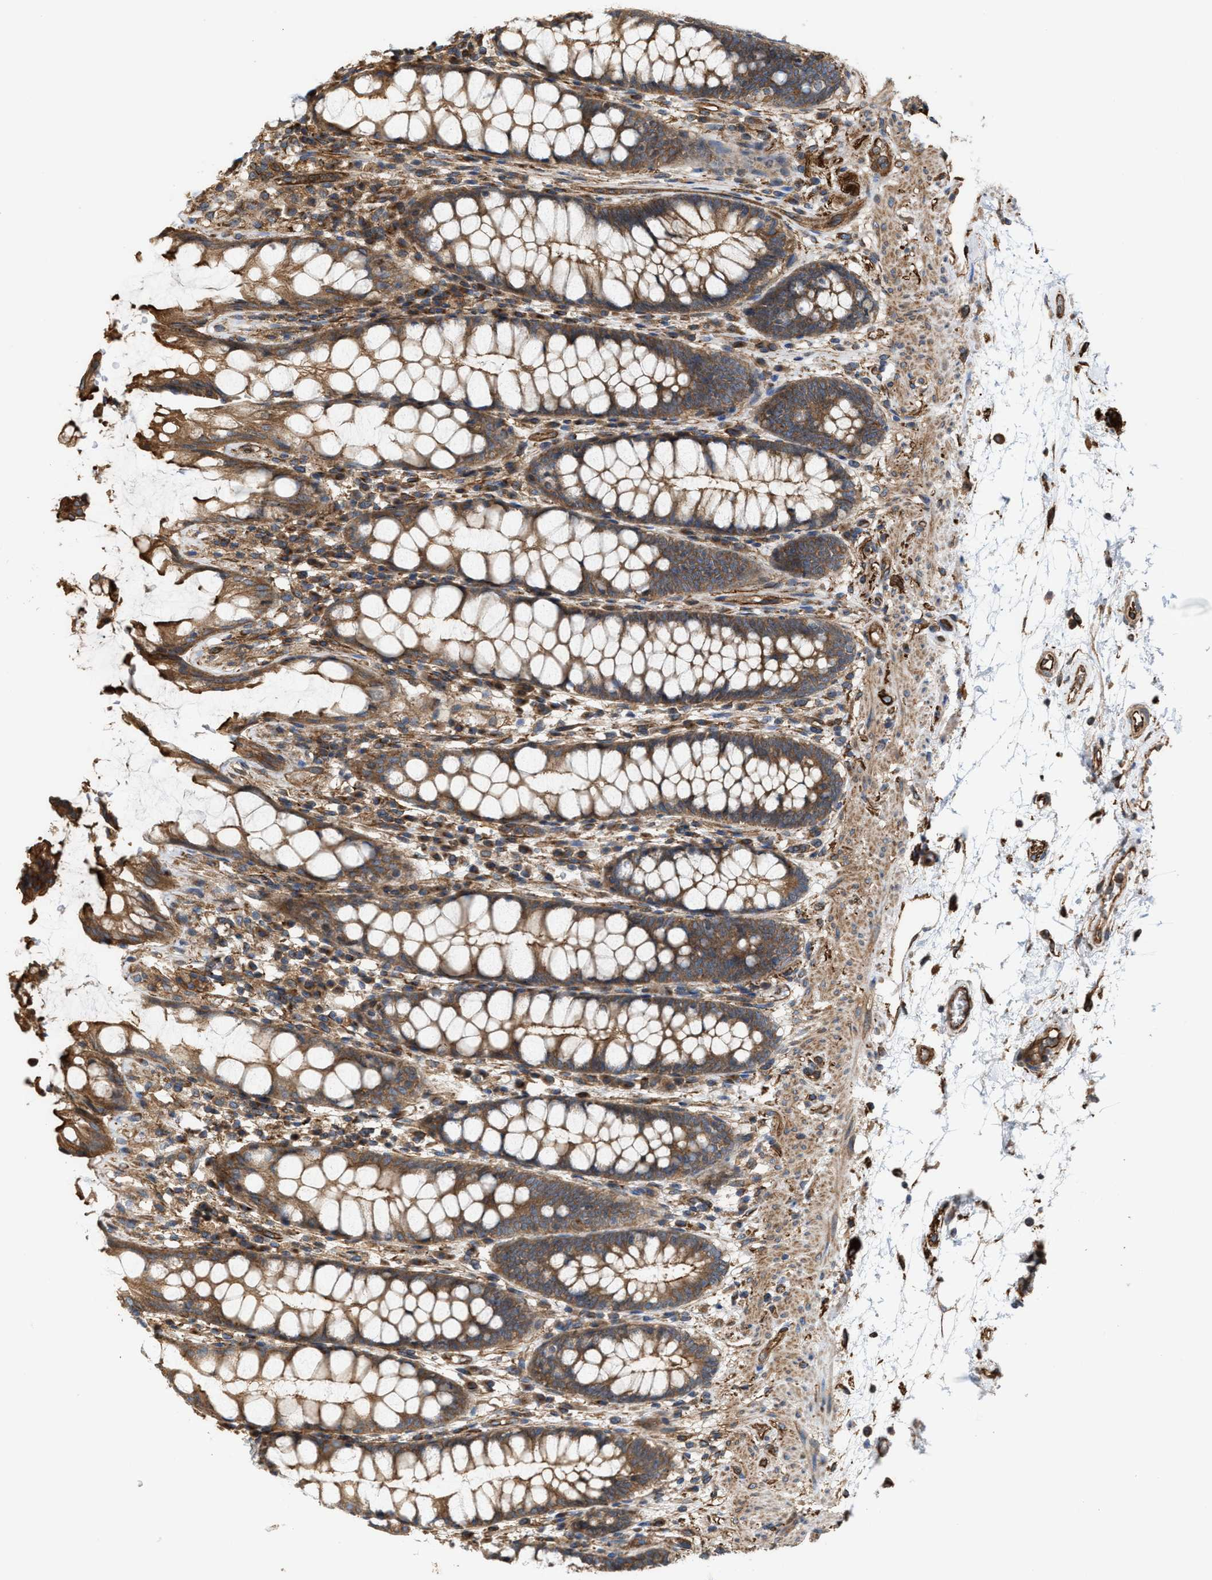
{"staining": {"intensity": "strong", "quantity": "25%-75%", "location": "cytoplasmic/membranous"}, "tissue": "rectum", "cell_type": "Glandular cells", "image_type": "normal", "snomed": [{"axis": "morphology", "description": "Normal tissue, NOS"}, {"axis": "topography", "description": "Rectum"}], "caption": "Strong cytoplasmic/membranous expression is identified in approximately 25%-75% of glandular cells in benign rectum. Using DAB (3,3'-diaminobenzidine) (brown) and hematoxylin (blue) stains, captured at high magnification using brightfield microscopy.", "gene": "EPS15L1", "patient": {"sex": "male", "age": 64}}